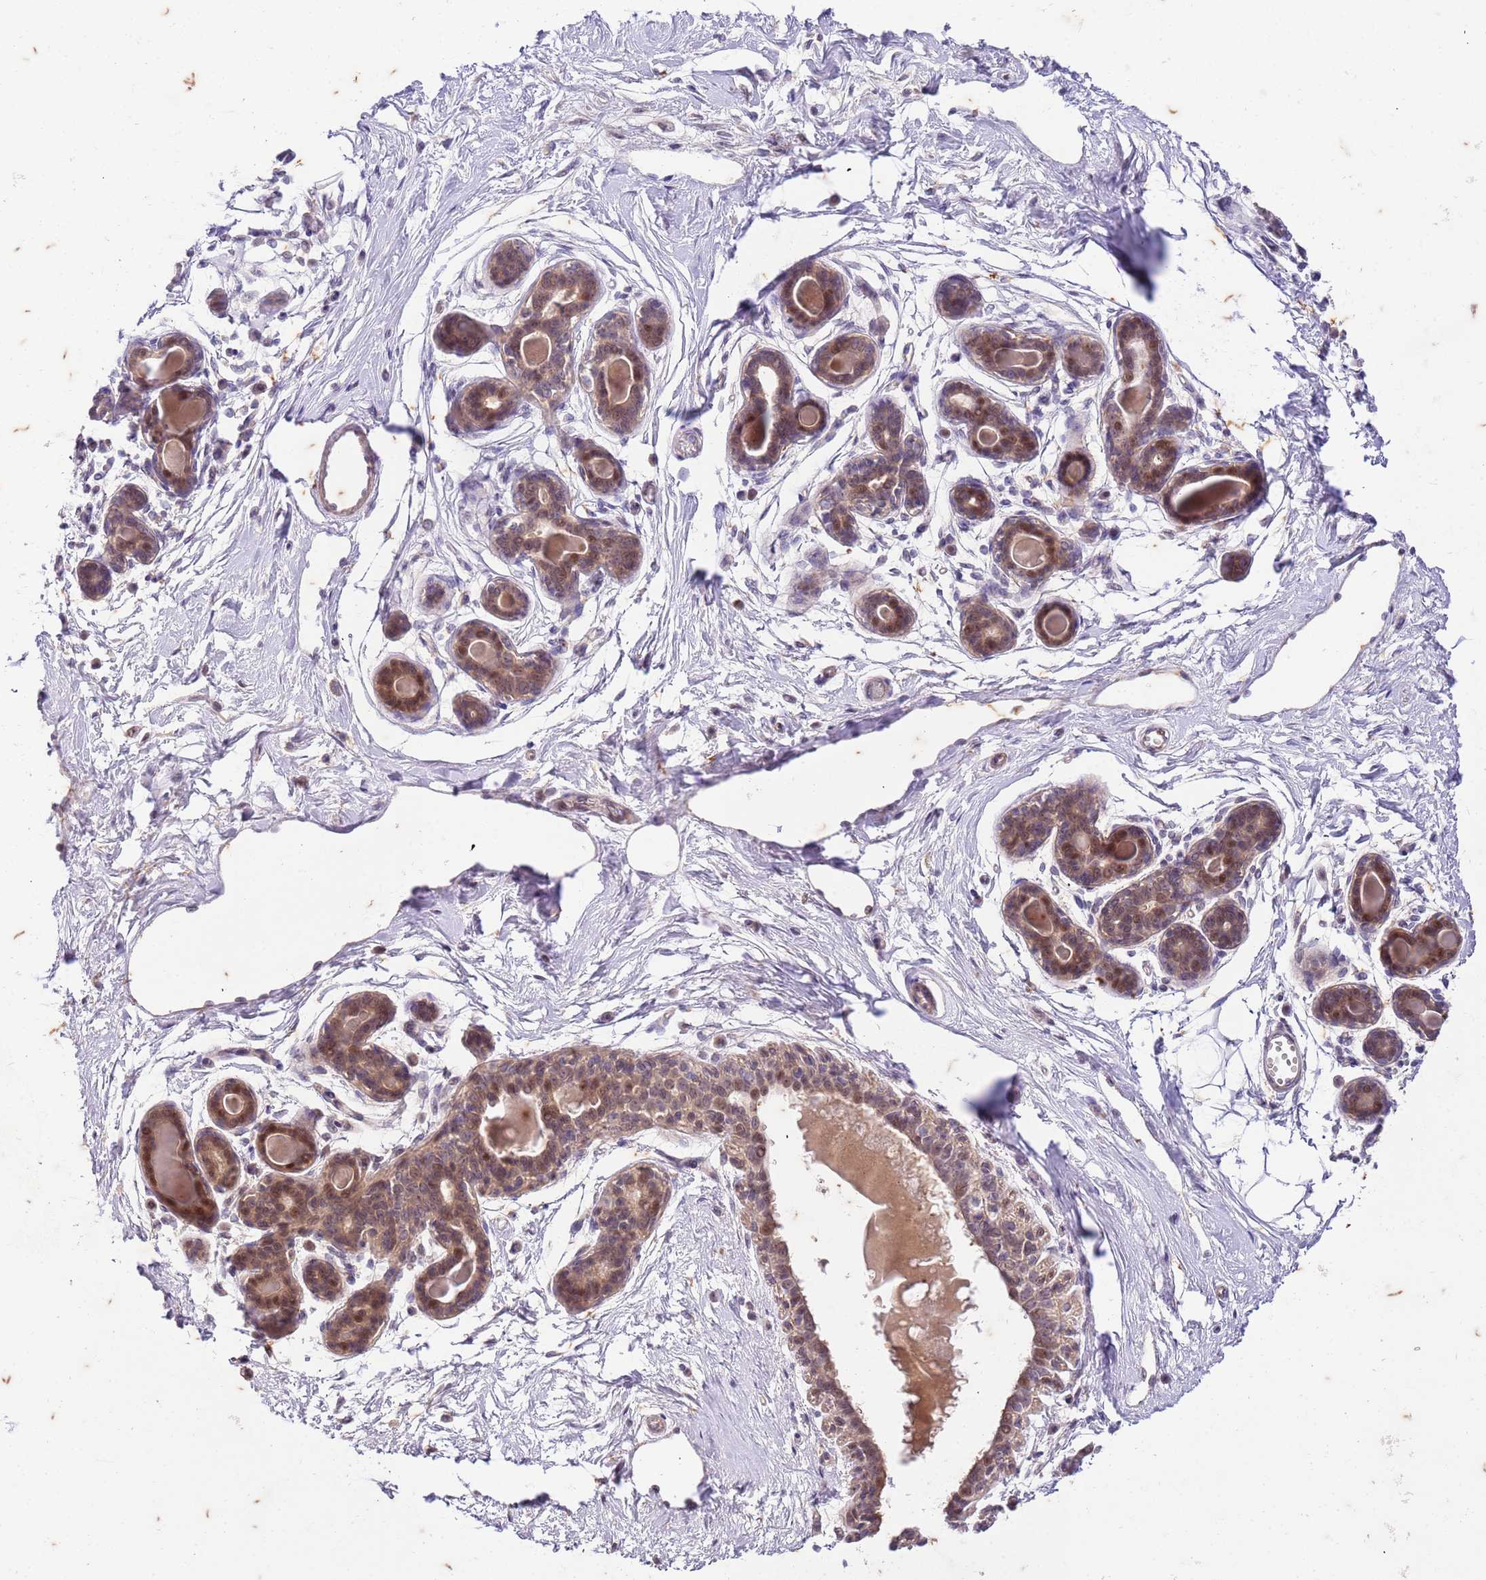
{"staining": {"intensity": "negative", "quantity": "none", "location": "none"}, "tissue": "breast", "cell_type": "Adipocytes", "image_type": "normal", "snomed": [{"axis": "morphology", "description": "Normal tissue, NOS"}, {"axis": "topography", "description": "Breast"}], "caption": "Immunohistochemistry (IHC) histopathology image of benign human breast stained for a protein (brown), which exhibits no staining in adipocytes.", "gene": "RAPGEF3", "patient": {"sex": "female", "age": 45}}